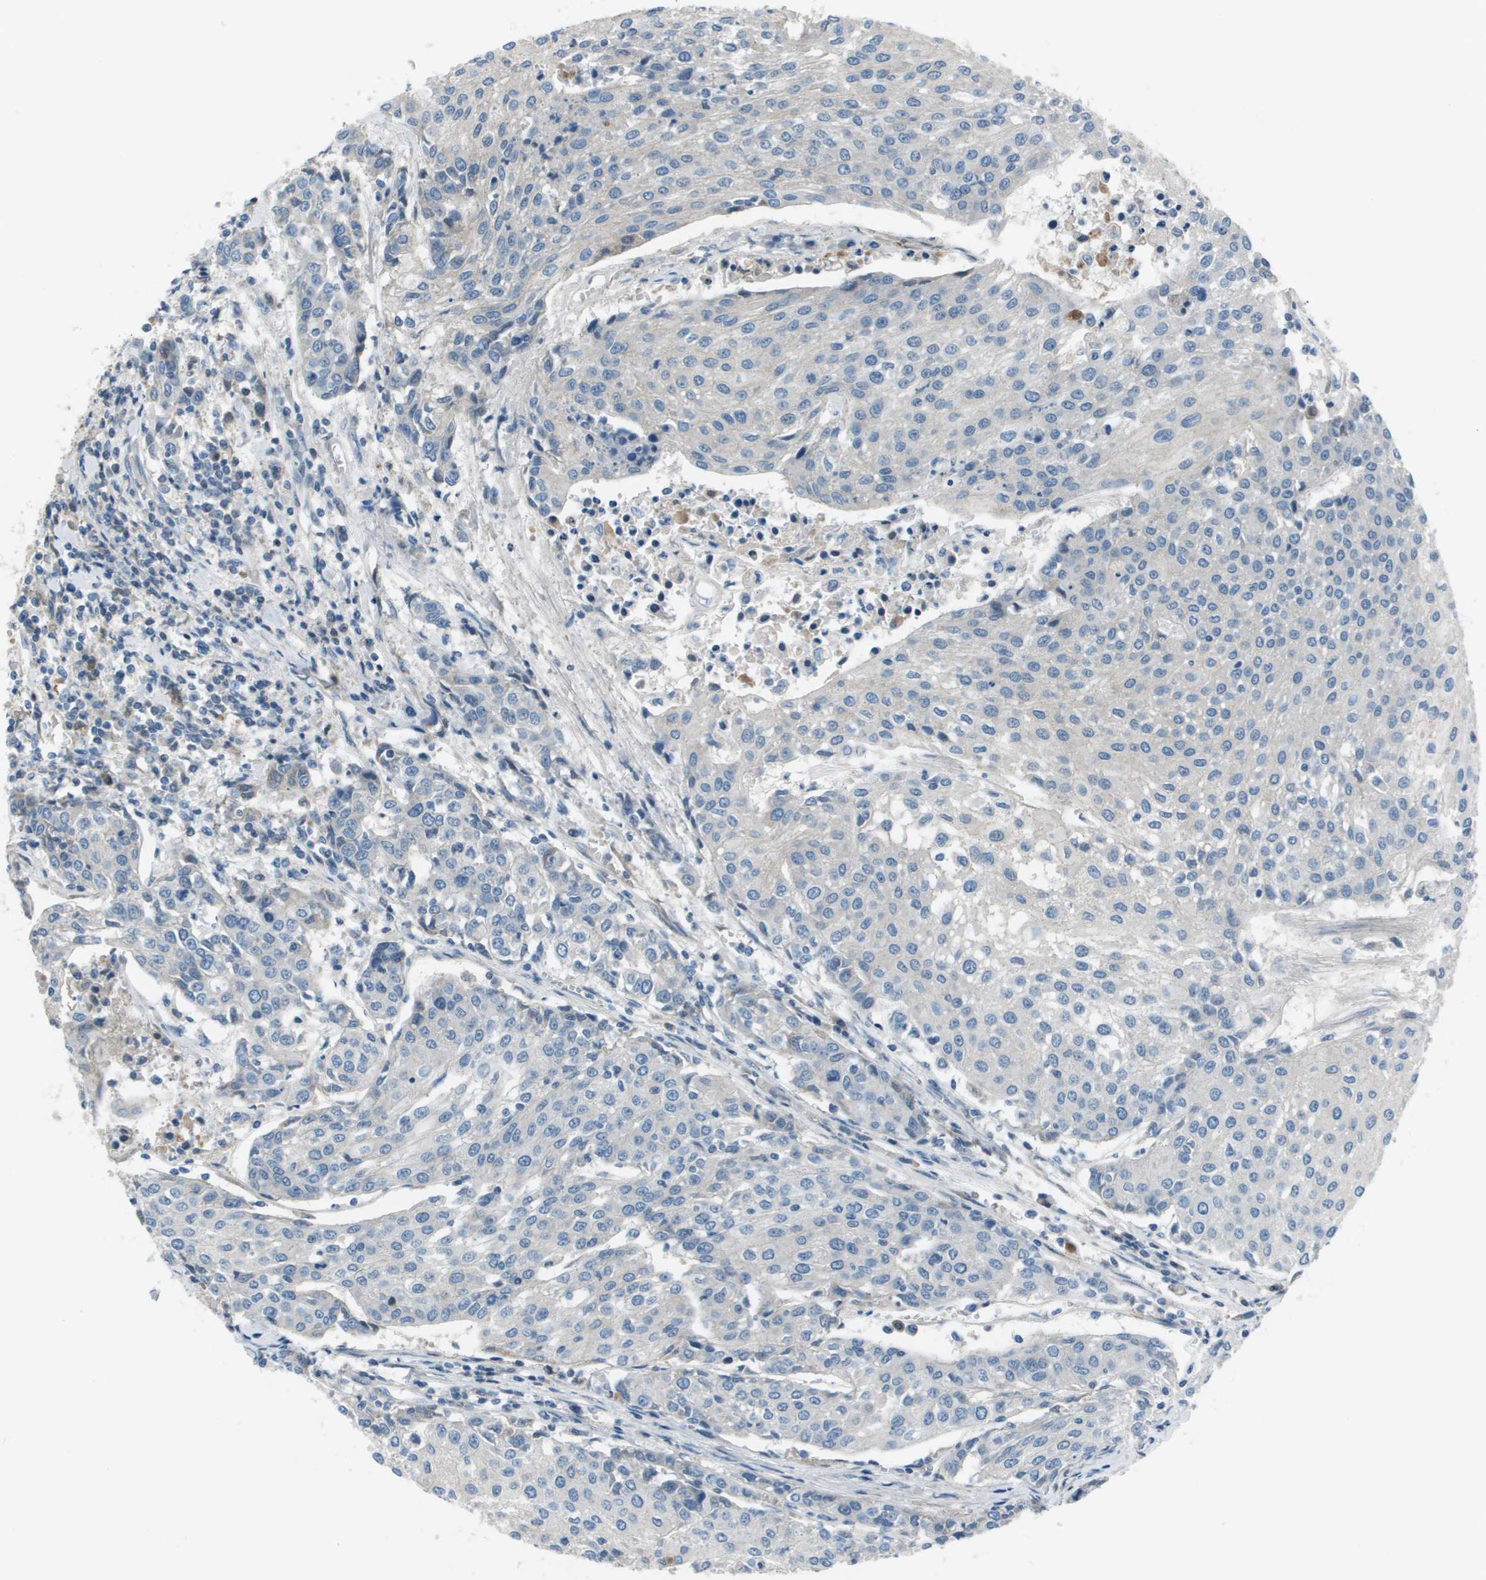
{"staining": {"intensity": "negative", "quantity": "none", "location": "none"}, "tissue": "urothelial cancer", "cell_type": "Tumor cells", "image_type": "cancer", "snomed": [{"axis": "morphology", "description": "Urothelial carcinoma, High grade"}, {"axis": "topography", "description": "Urinary bladder"}], "caption": "Tumor cells are negative for brown protein staining in high-grade urothelial carcinoma.", "gene": "PCOLCE", "patient": {"sex": "female", "age": 85}}